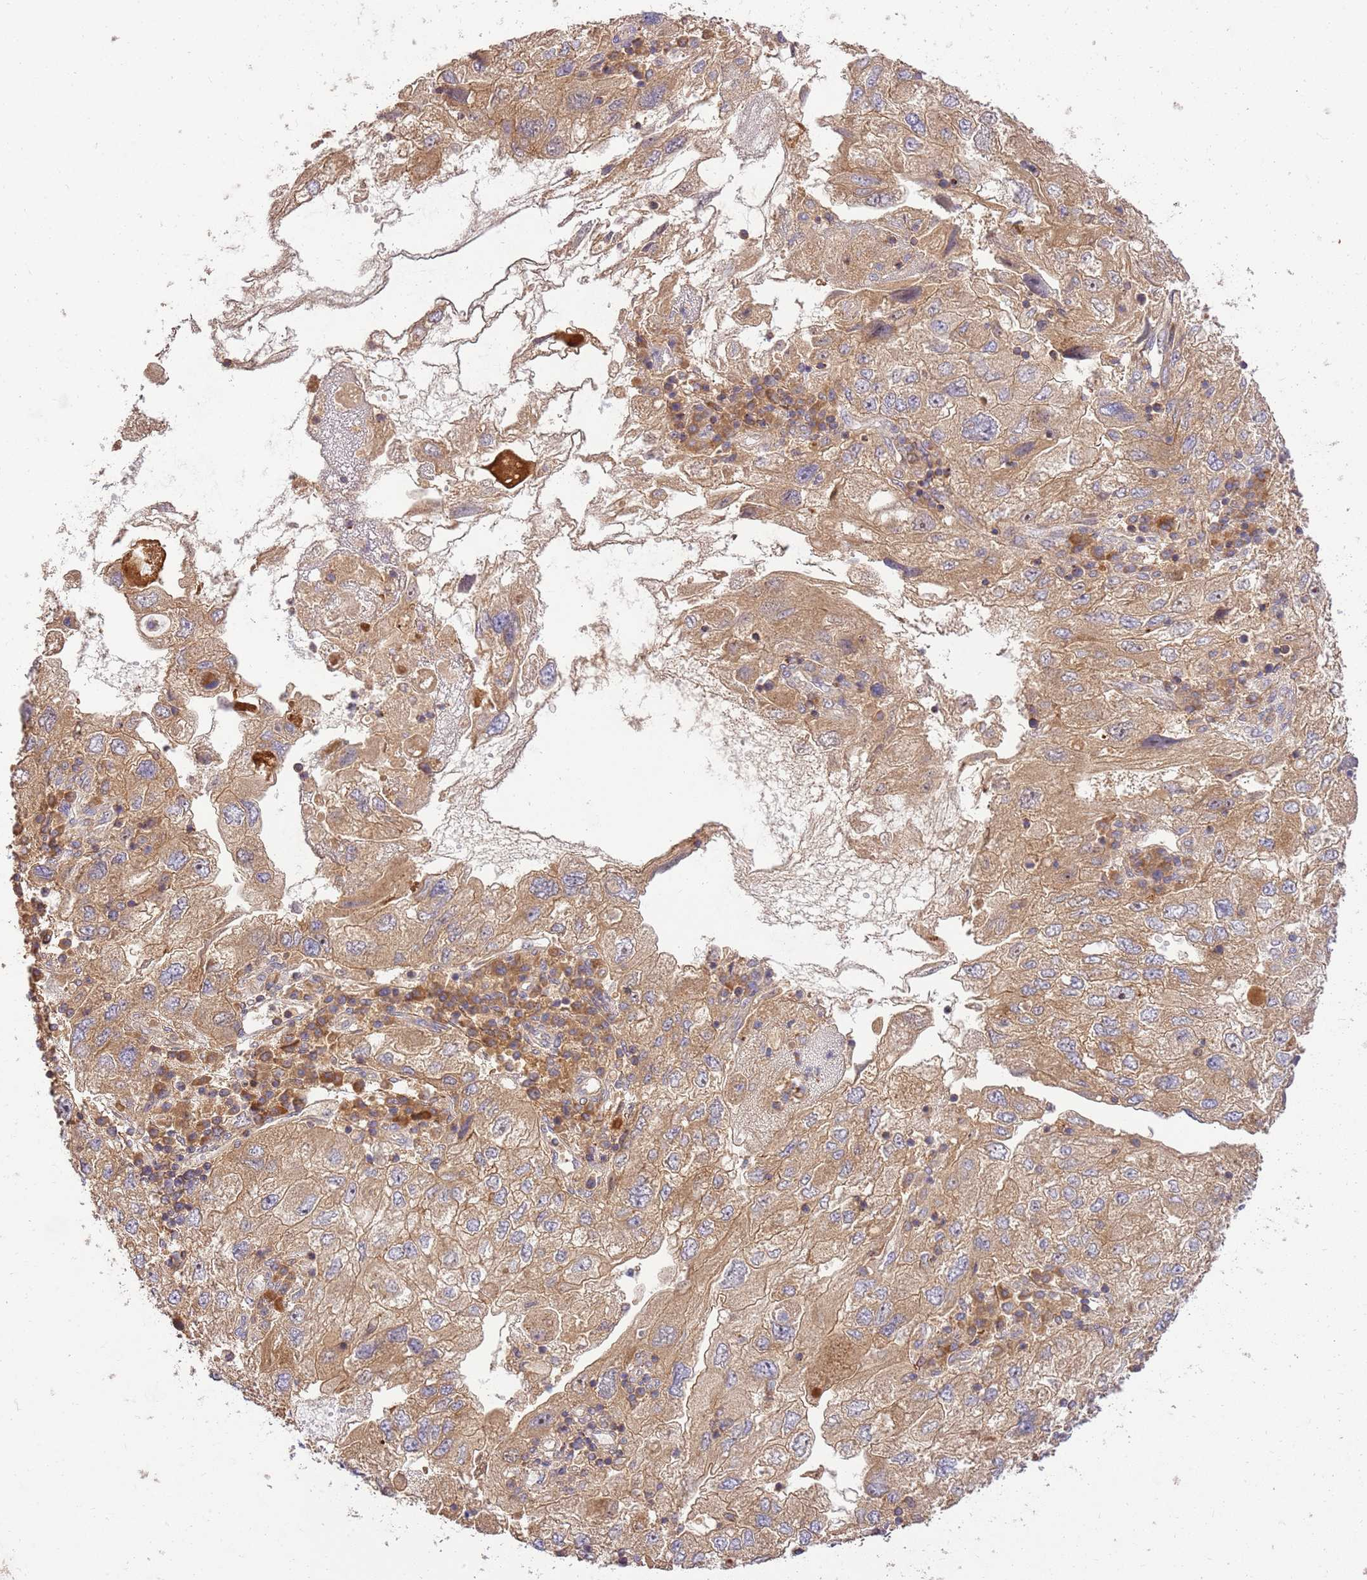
{"staining": {"intensity": "moderate", "quantity": ">75%", "location": "cytoplasmic/membranous"}, "tissue": "endometrial cancer", "cell_type": "Tumor cells", "image_type": "cancer", "snomed": [{"axis": "morphology", "description": "Adenocarcinoma, NOS"}, {"axis": "topography", "description": "Endometrium"}], "caption": "This is a photomicrograph of immunohistochemistry (IHC) staining of adenocarcinoma (endometrial), which shows moderate staining in the cytoplasmic/membranous of tumor cells.", "gene": "GAREM1", "patient": {"sex": "female", "age": 49}}